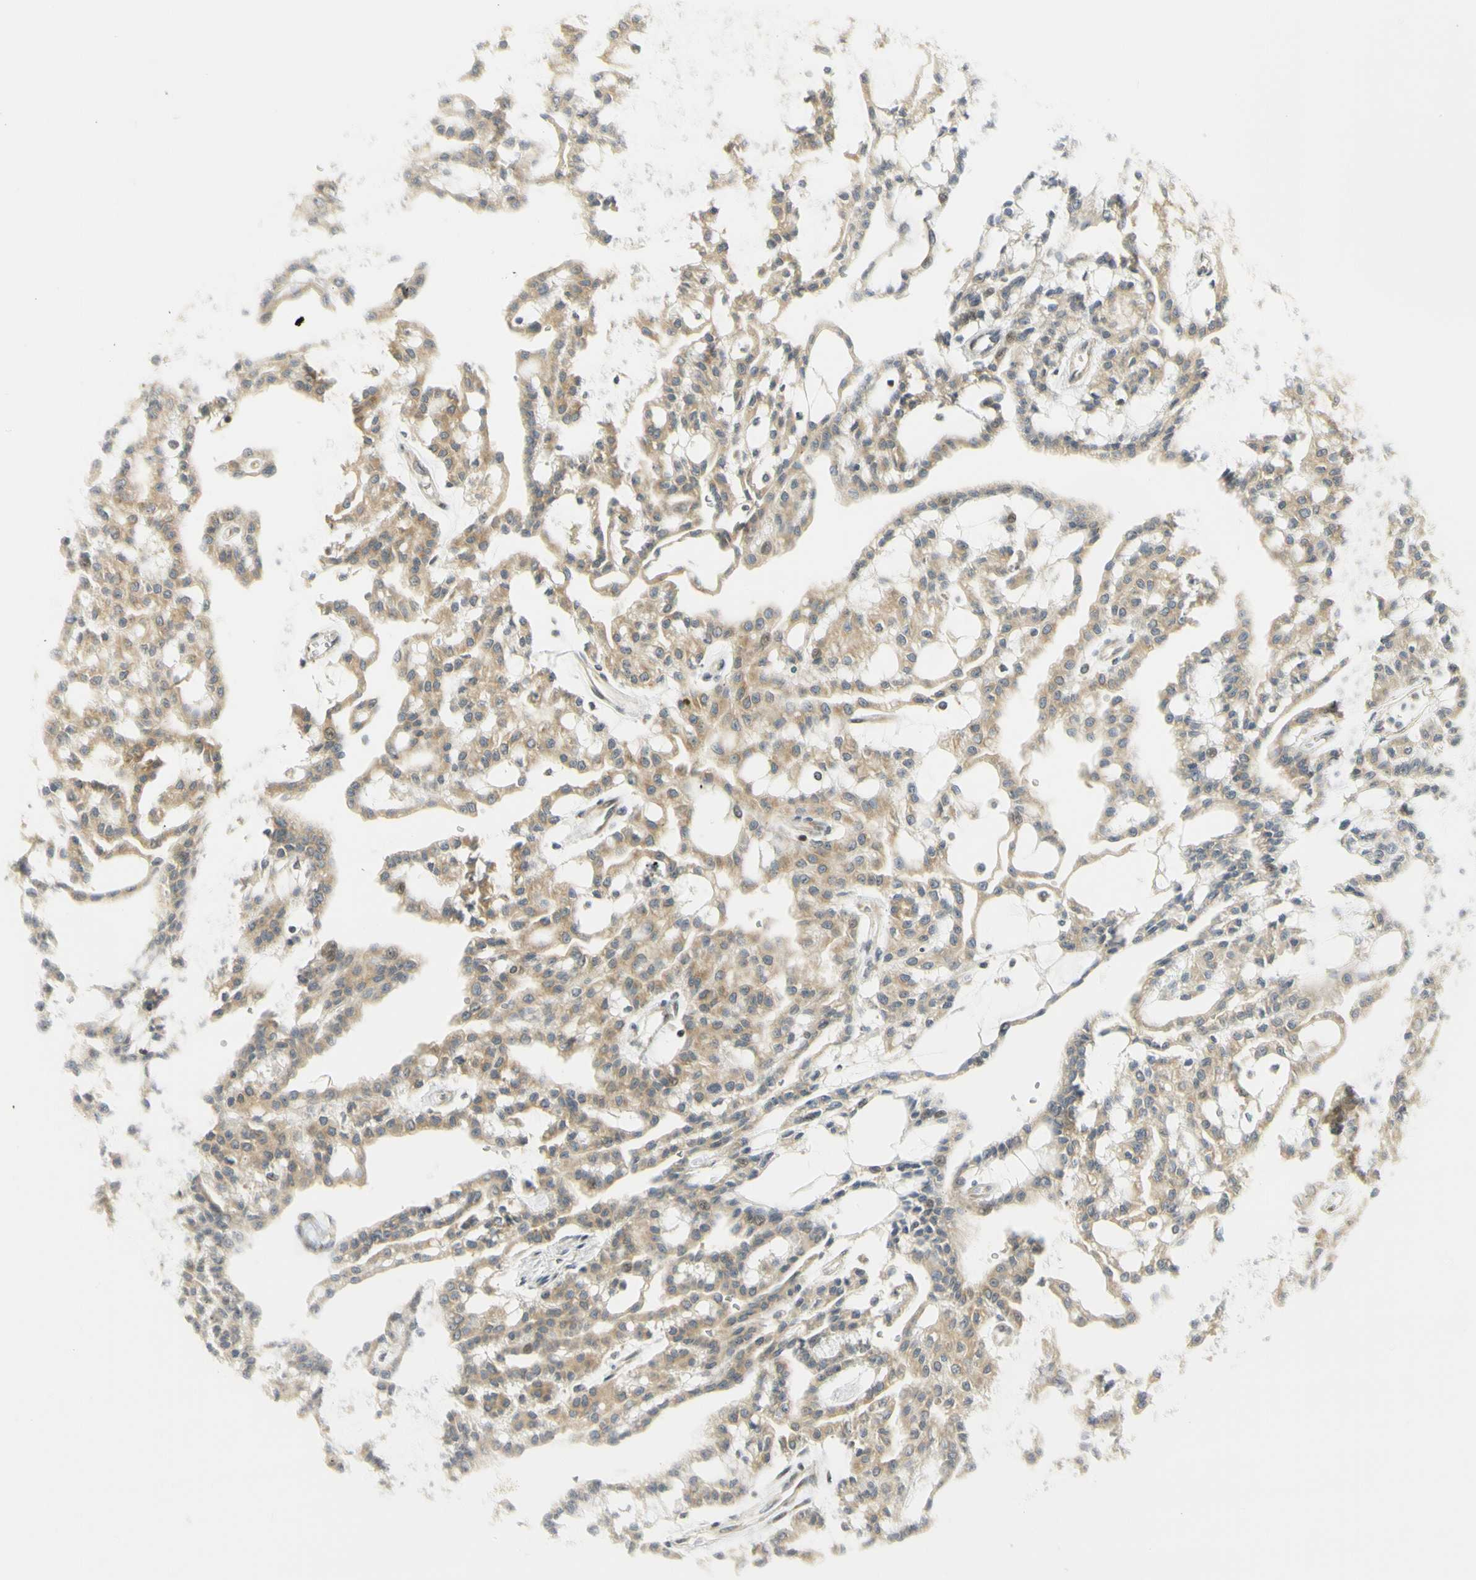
{"staining": {"intensity": "moderate", "quantity": ">75%", "location": "cytoplasmic/membranous"}, "tissue": "renal cancer", "cell_type": "Tumor cells", "image_type": "cancer", "snomed": [{"axis": "morphology", "description": "Adenocarcinoma, NOS"}, {"axis": "topography", "description": "Kidney"}], "caption": "IHC of human renal cancer shows medium levels of moderate cytoplasmic/membranous positivity in approximately >75% of tumor cells.", "gene": "KIF11", "patient": {"sex": "male", "age": 63}}